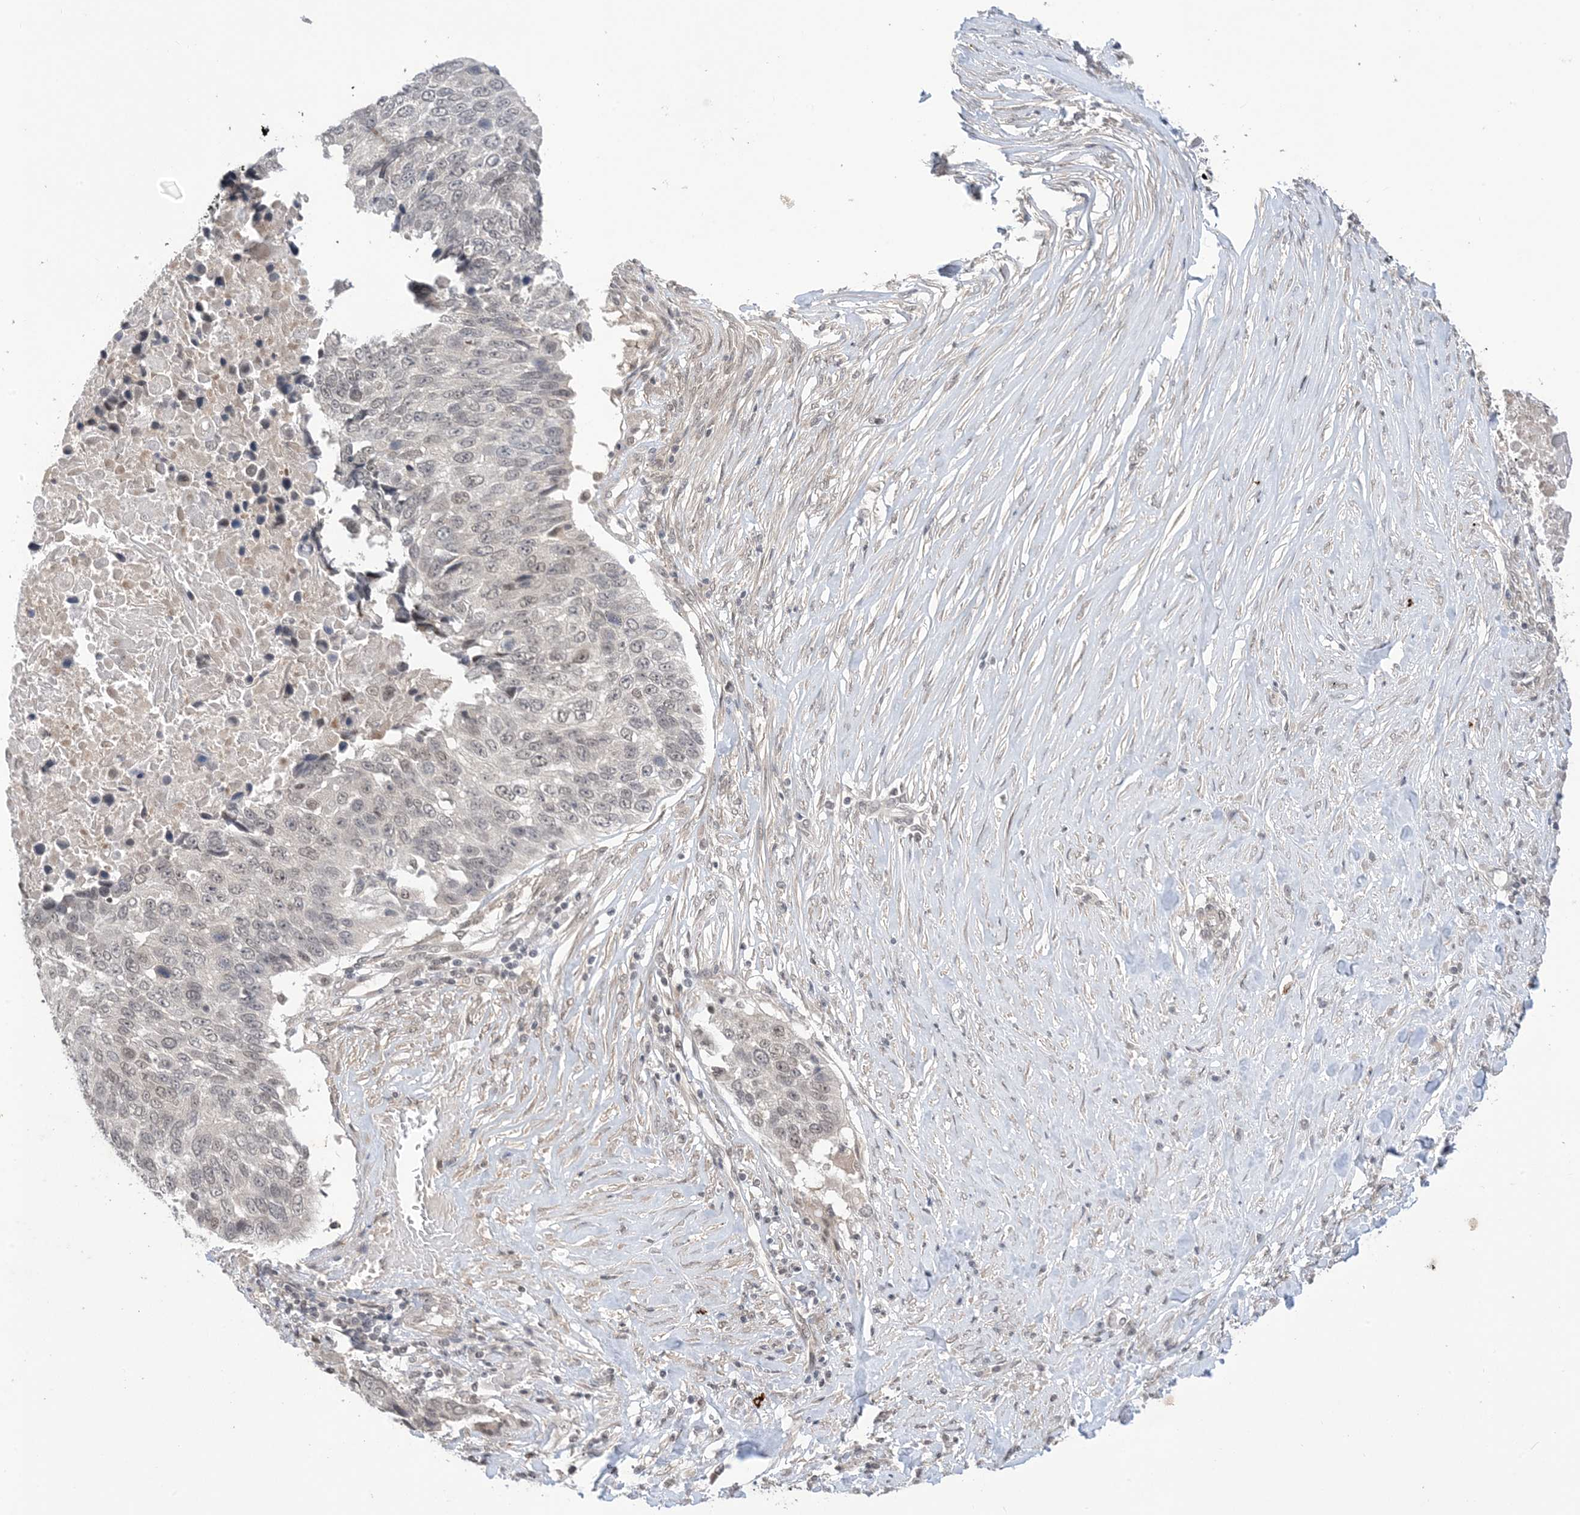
{"staining": {"intensity": "weak", "quantity": "<25%", "location": "nuclear"}, "tissue": "lung cancer", "cell_type": "Tumor cells", "image_type": "cancer", "snomed": [{"axis": "morphology", "description": "Squamous cell carcinoma, NOS"}, {"axis": "topography", "description": "Lung"}], "caption": "There is no significant positivity in tumor cells of lung cancer (squamous cell carcinoma).", "gene": "RANBP9", "patient": {"sex": "male", "age": 66}}